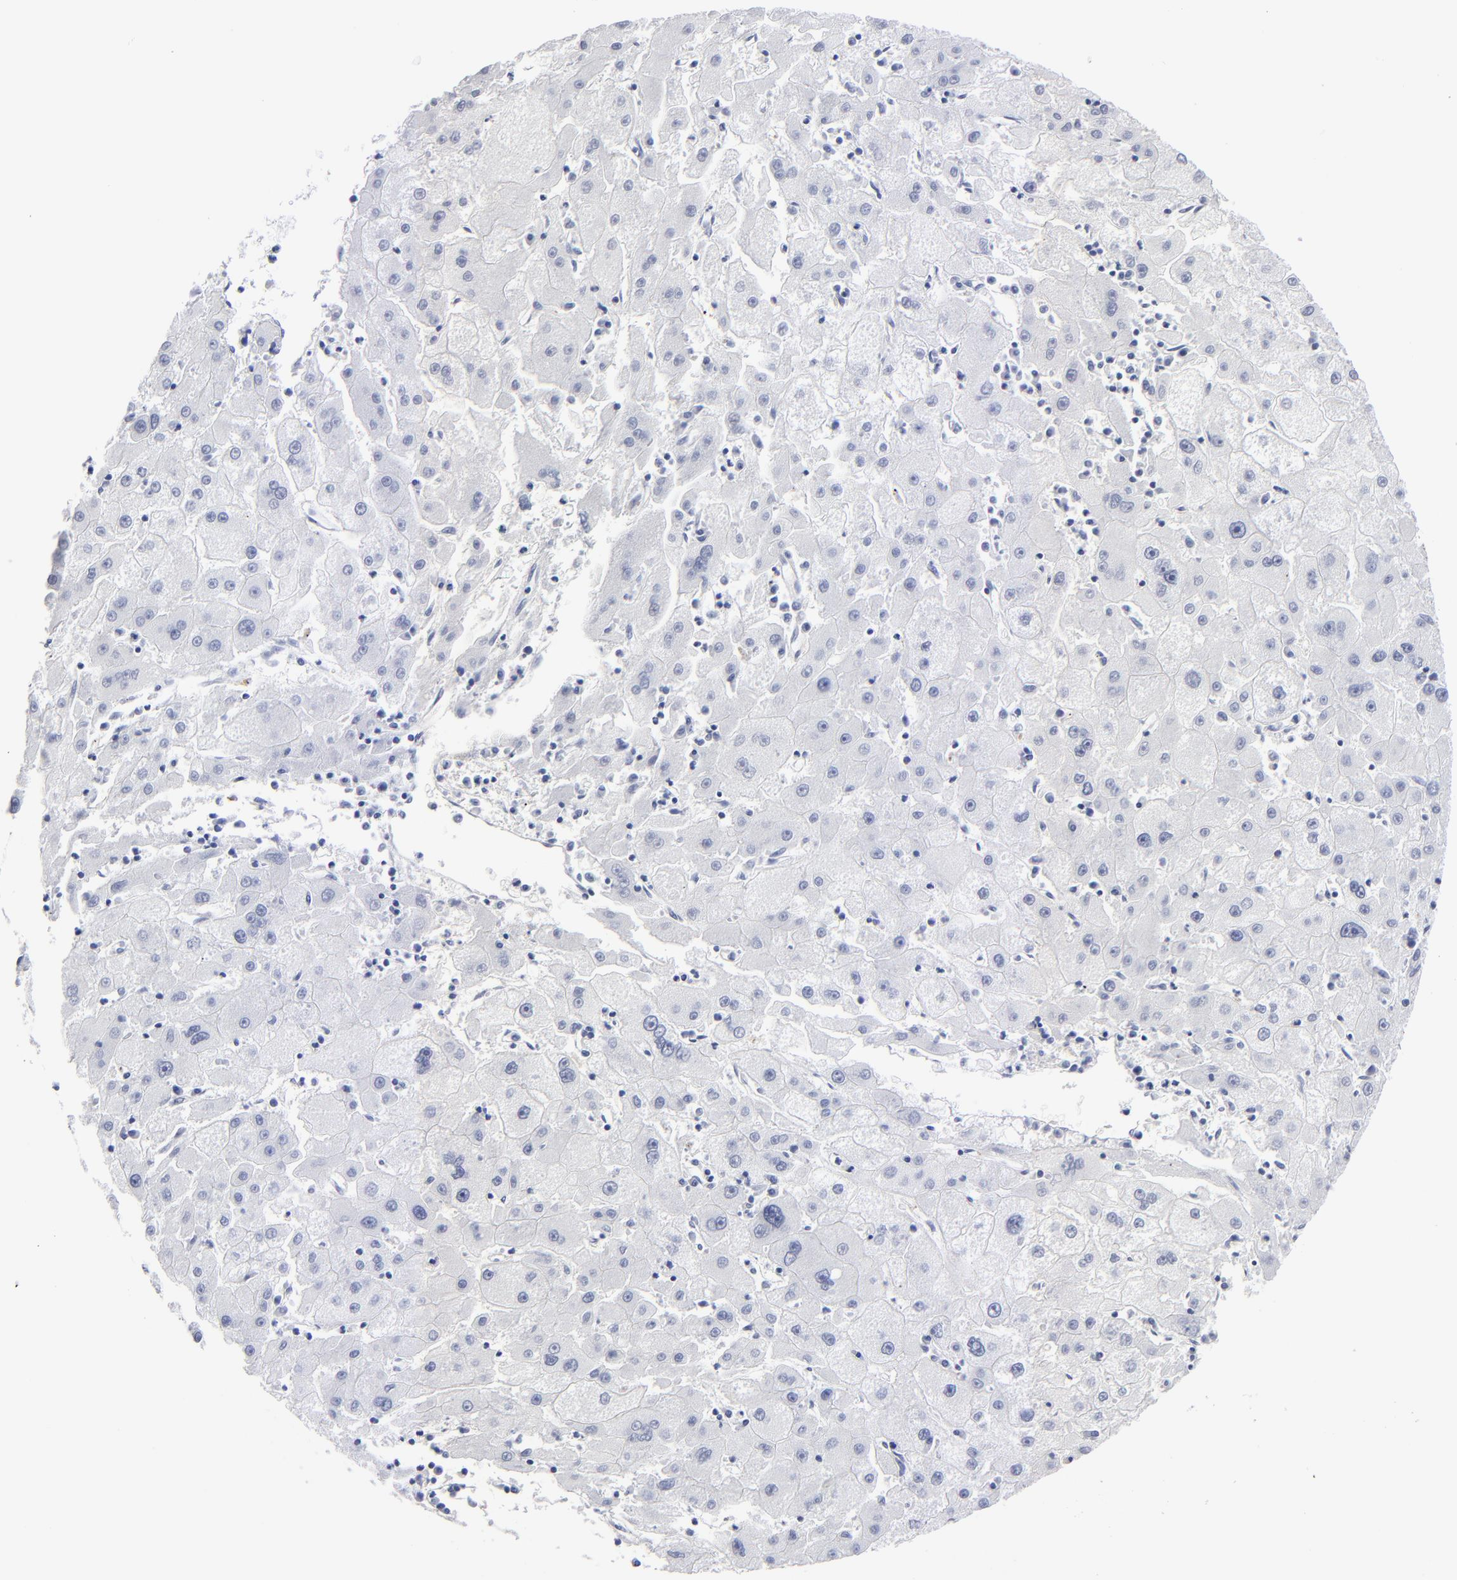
{"staining": {"intensity": "negative", "quantity": "none", "location": "none"}, "tissue": "liver cancer", "cell_type": "Tumor cells", "image_type": "cancer", "snomed": [{"axis": "morphology", "description": "Carcinoma, Hepatocellular, NOS"}, {"axis": "topography", "description": "Liver"}], "caption": "Immunohistochemical staining of liver cancer demonstrates no significant expression in tumor cells. (Brightfield microscopy of DAB (3,3'-diaminobenzidine) immunohistochemistry (IHC) at high magnification).", "gene": "EMILIN1", "patient": {"sex": "male", "age": 72}}